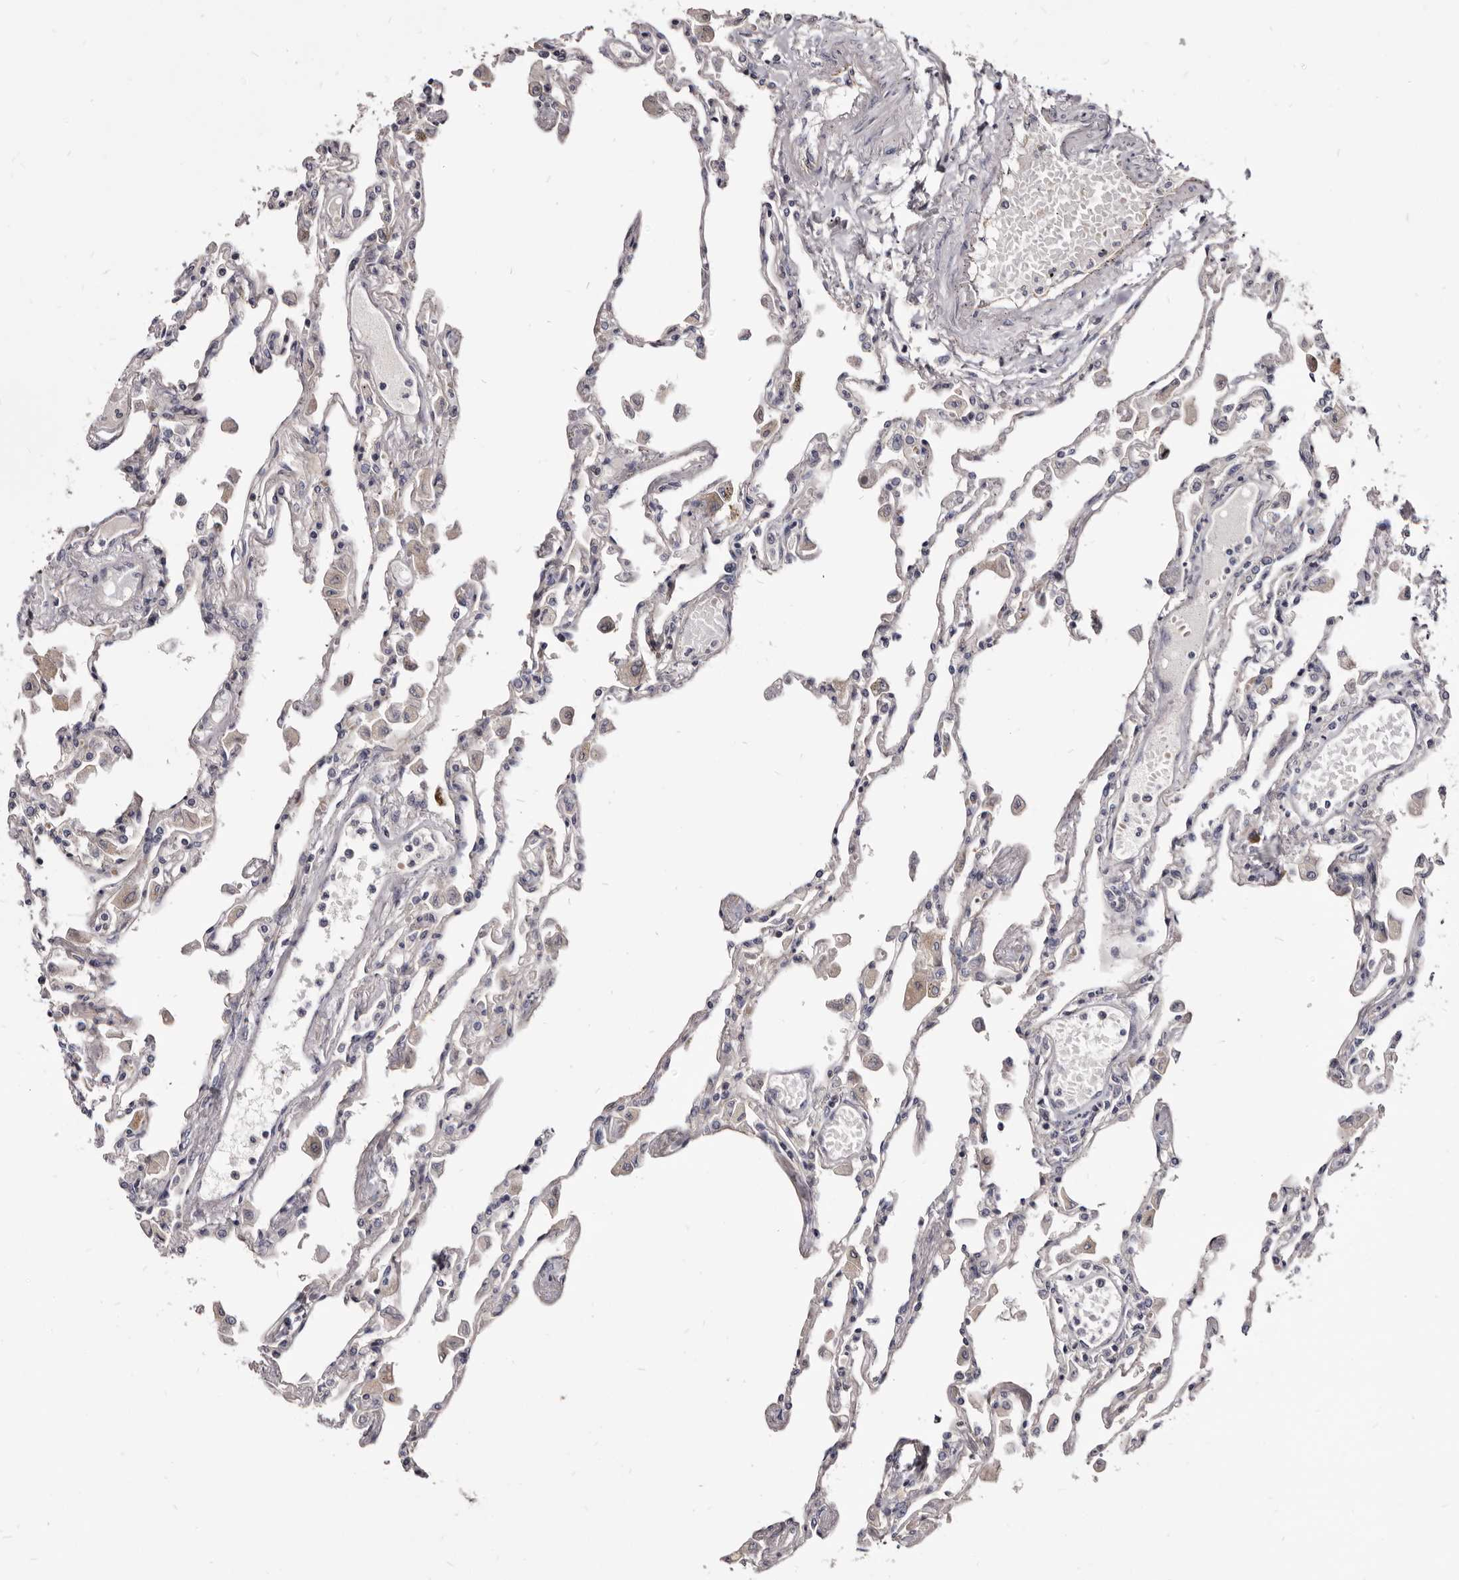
{"staining": {"intensity": "weak", "quantity": "<25%", "location": "cytoplasmic/membranous"}, "tissue": "lung", "cell_type": "Alveolar cells", "image_type": "normal", "snomed": [{"axis": "morphology", "description": "Normal tissue, NOS"}, {"axis": "topography", "description": "Bronchus"}, {"axis": "topography", "description": "Lung"}], "caption": "This micrograph is of unremarkable lung stained with immunohistochemistry to label a protein in brown with the nuclei are counter-stained blue. There is no positivity in alveolar cells.", "gene": "FAS", "patient": {"sex": "female", "age": 49}}